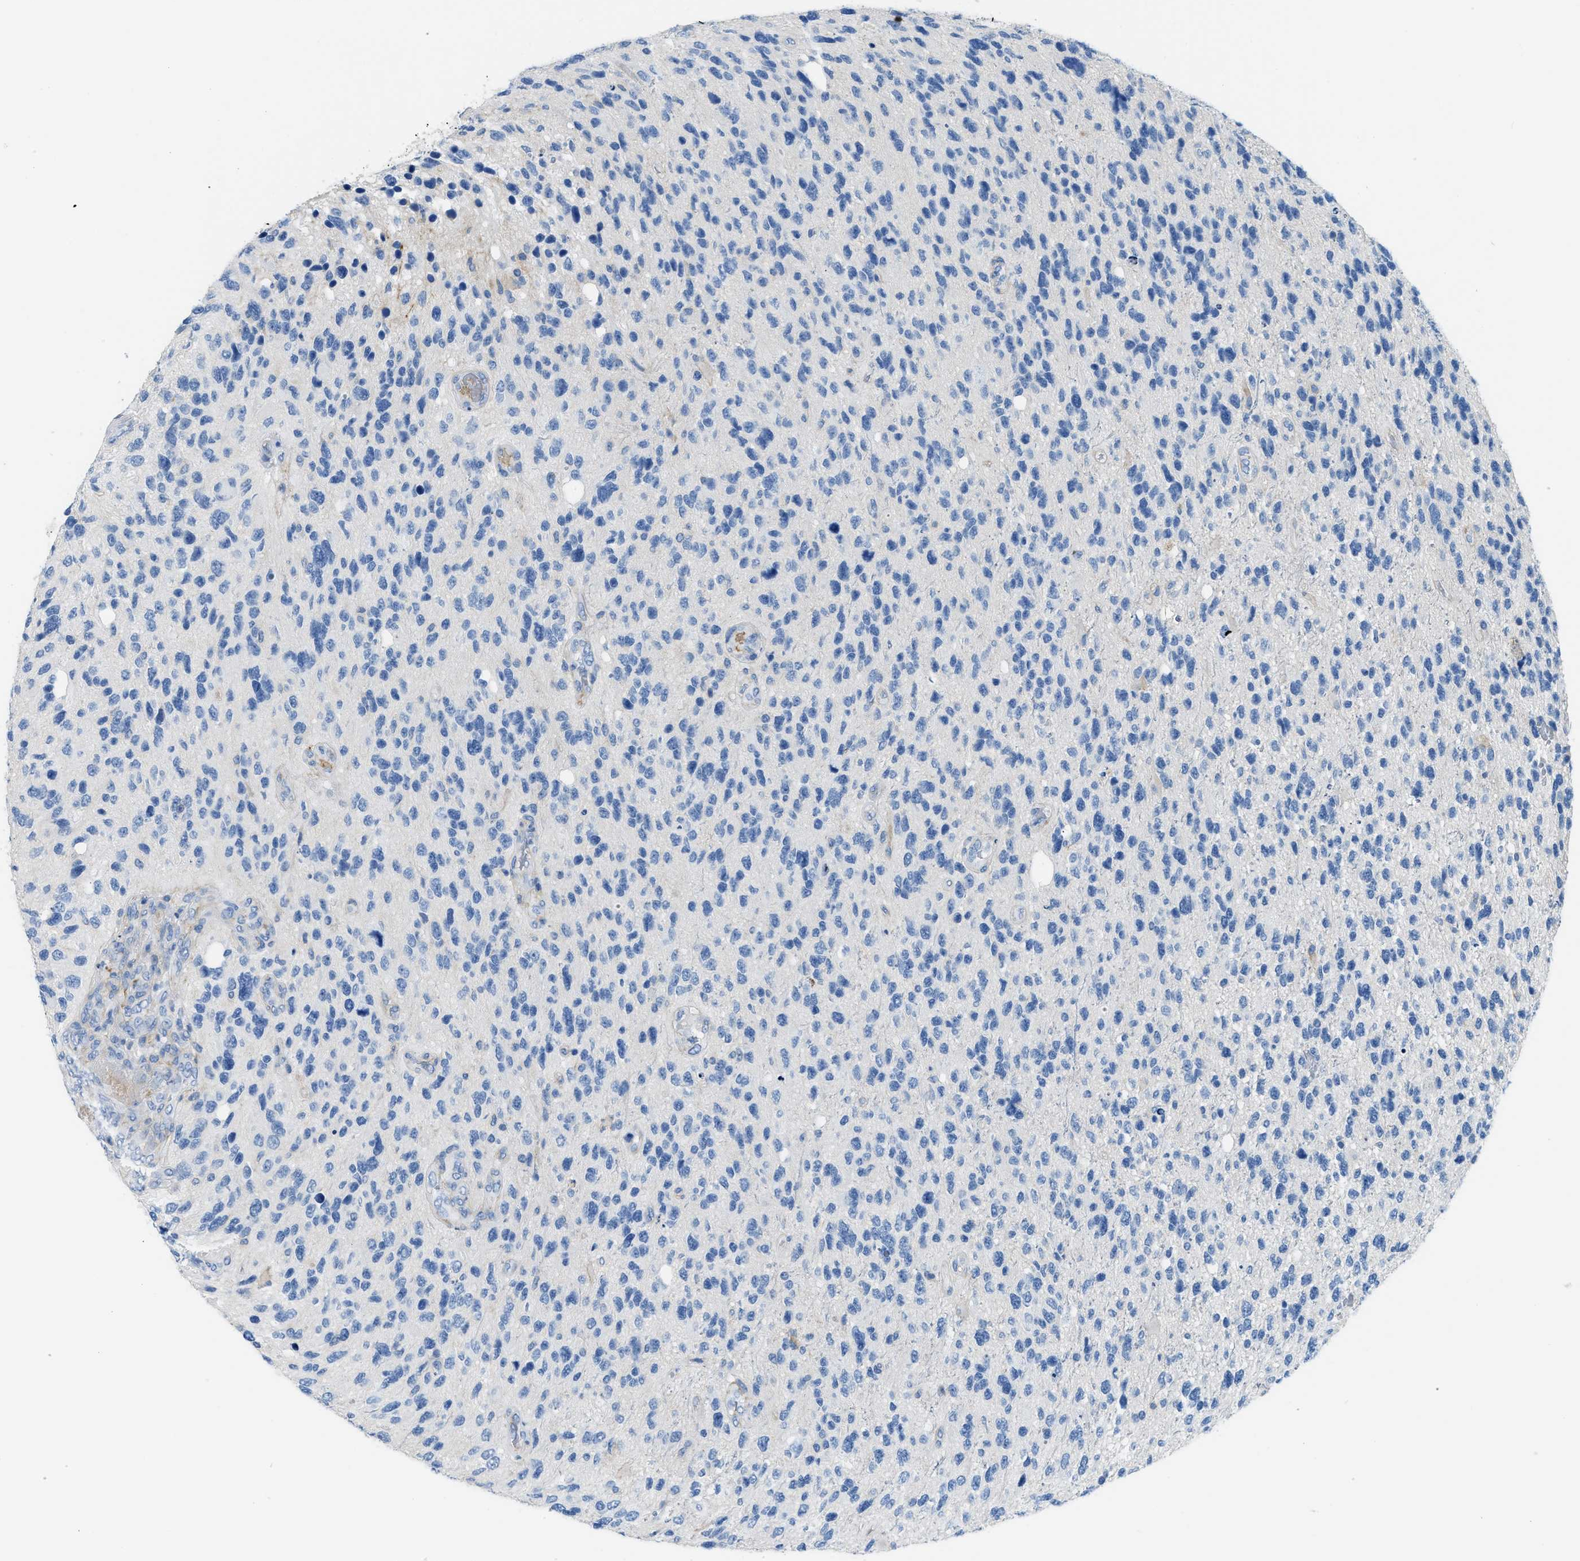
{"staining": {"intensity": "negative", "quantity": "none", "location": "none"}, "tissue": "glioma", "cell_type": "Tumor cells", "image_type": "cancer", "snomed": [{"axis": "morphology", "description": "Glioma, malignant, High grade"}, {"axis": "topography", "description": "Brain"}], "caption": "Immunohistochemistry of human glioma shows no staining in tumor cells.", "gene": "COL15A1", "patient": {"sex": "female", "age": 58}}